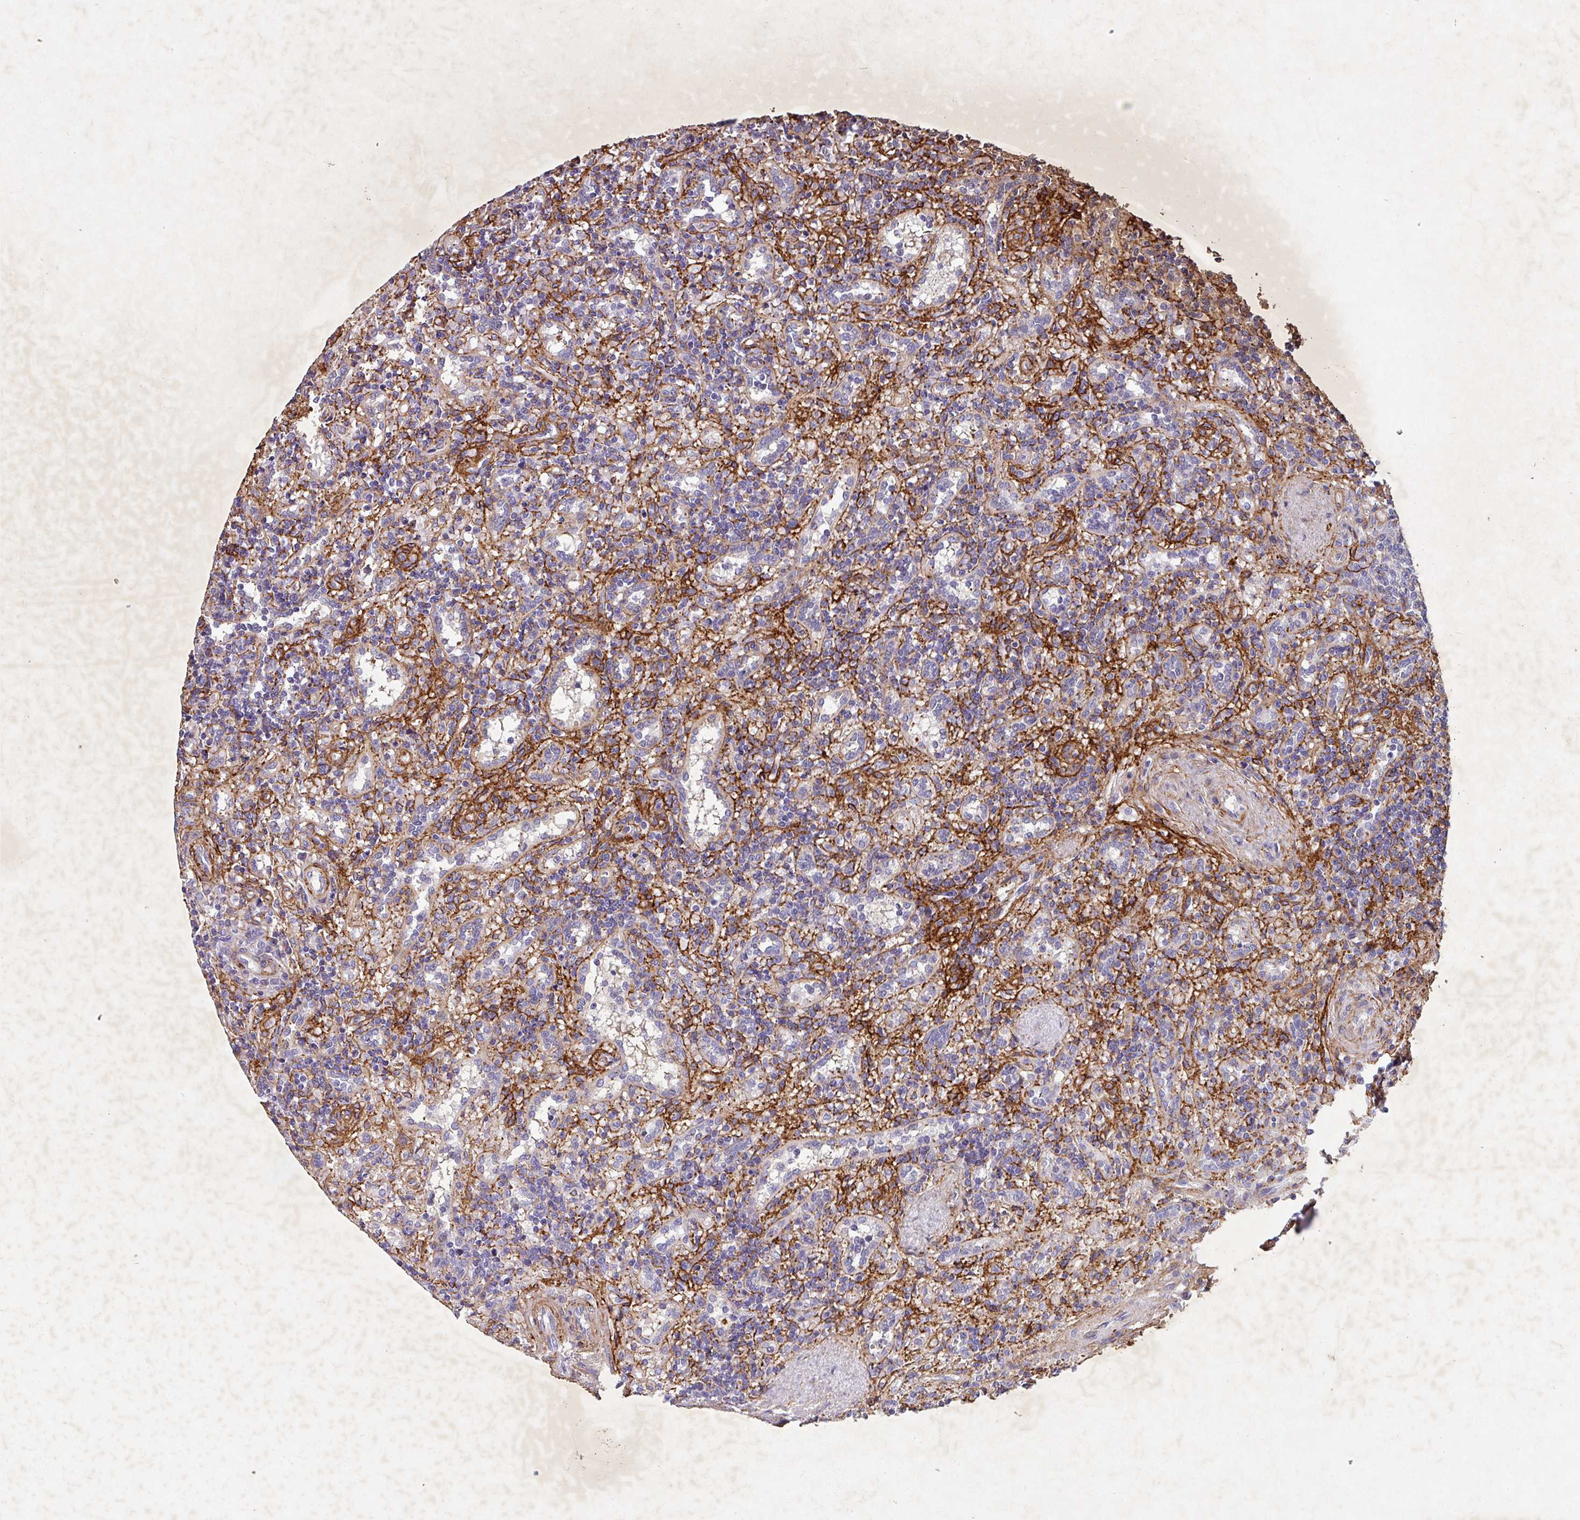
{"staining": {"intensity": "negative", "quantity": "none", "location": "none"}, "tissue": "lymphoma", "cell_type": "Tumor cells", "image_type": "cancer", "snomed": [{"axis": "morphology", "description": "Malignant lymphoma, non-Hodgkin's type, Low grade"}, {"axis": "topography", "description": "Spleen"}], "caption": "Immunohistochemistry histopathology image of human low-grade malignant lymphoma, non-Hodgkin's type stained for a protein (brown), which demonstrates no positivity in tumor cells. Brightfield microscopy of immunohistochemistry (IHC) stained with DAB (brown) and hematoxylin (blue), captured at high magnification.", "gene": "ATP2C2", "patient": {"sex": "male", "age": 67}}